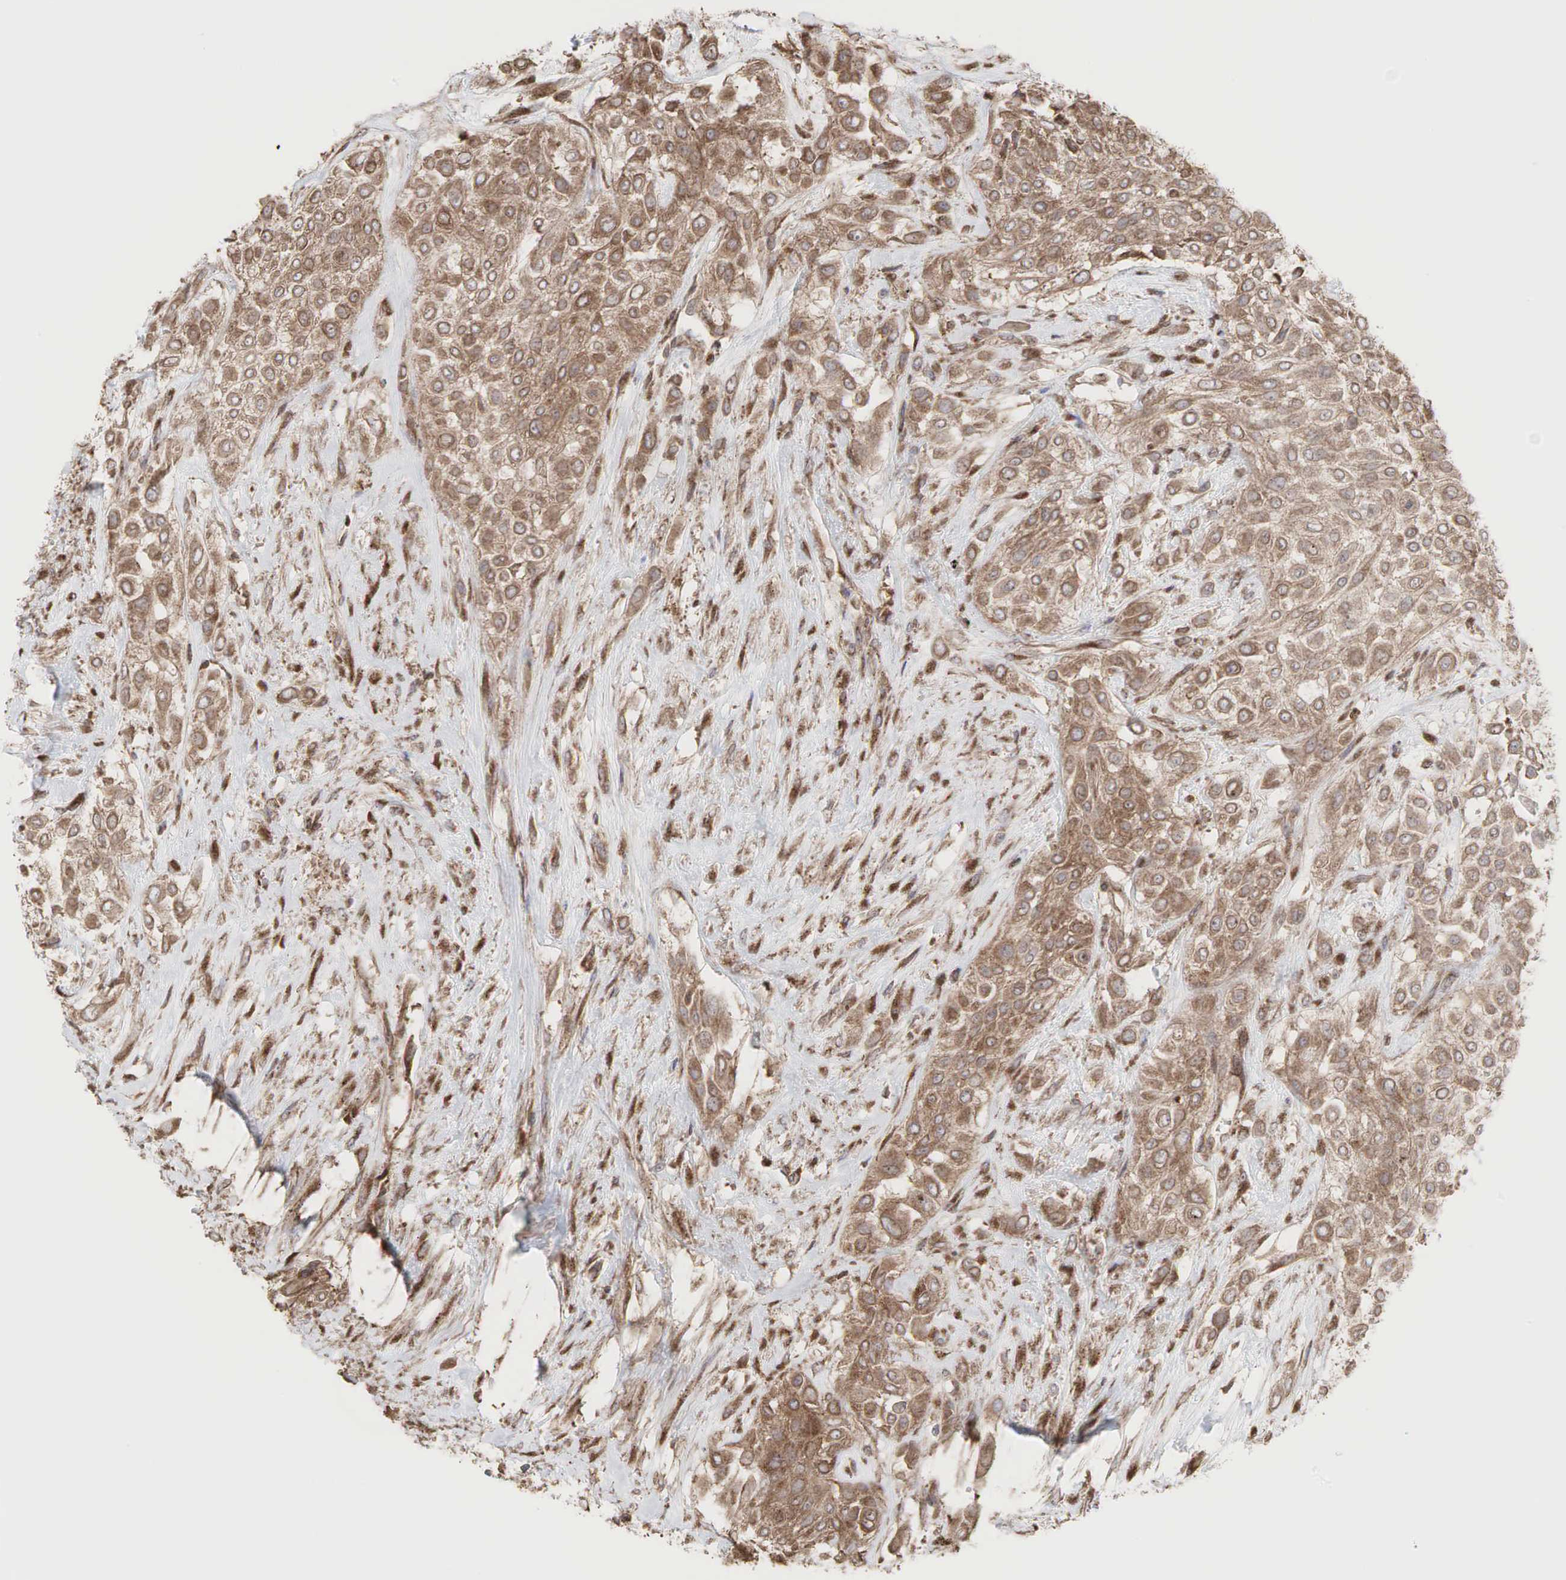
{"staining": {"intensity": "moderate", "quantity": ">75%", "location": "cytoplasmic/membranous"}, "tissue": "urothelial cancer", "cell_type": "Tumor cells", "image_type": "cancer", "snomed": [{"axis": "morphology", "description": "Urothelial carcinoma, High grade"}, {"axis": "topography", "description": "Urinary bladder"}], "caption": "Protein positivity by immunohistochemistry displays moderate cytoplasmic/membranous expression in approximately >75% of tumor cells in urothelial cancer. (brown staining indicates protein expression, while blue staining denotes nuclei).", "gene": "PABPC5", "patient": {"sex": "male", "age": 57}}